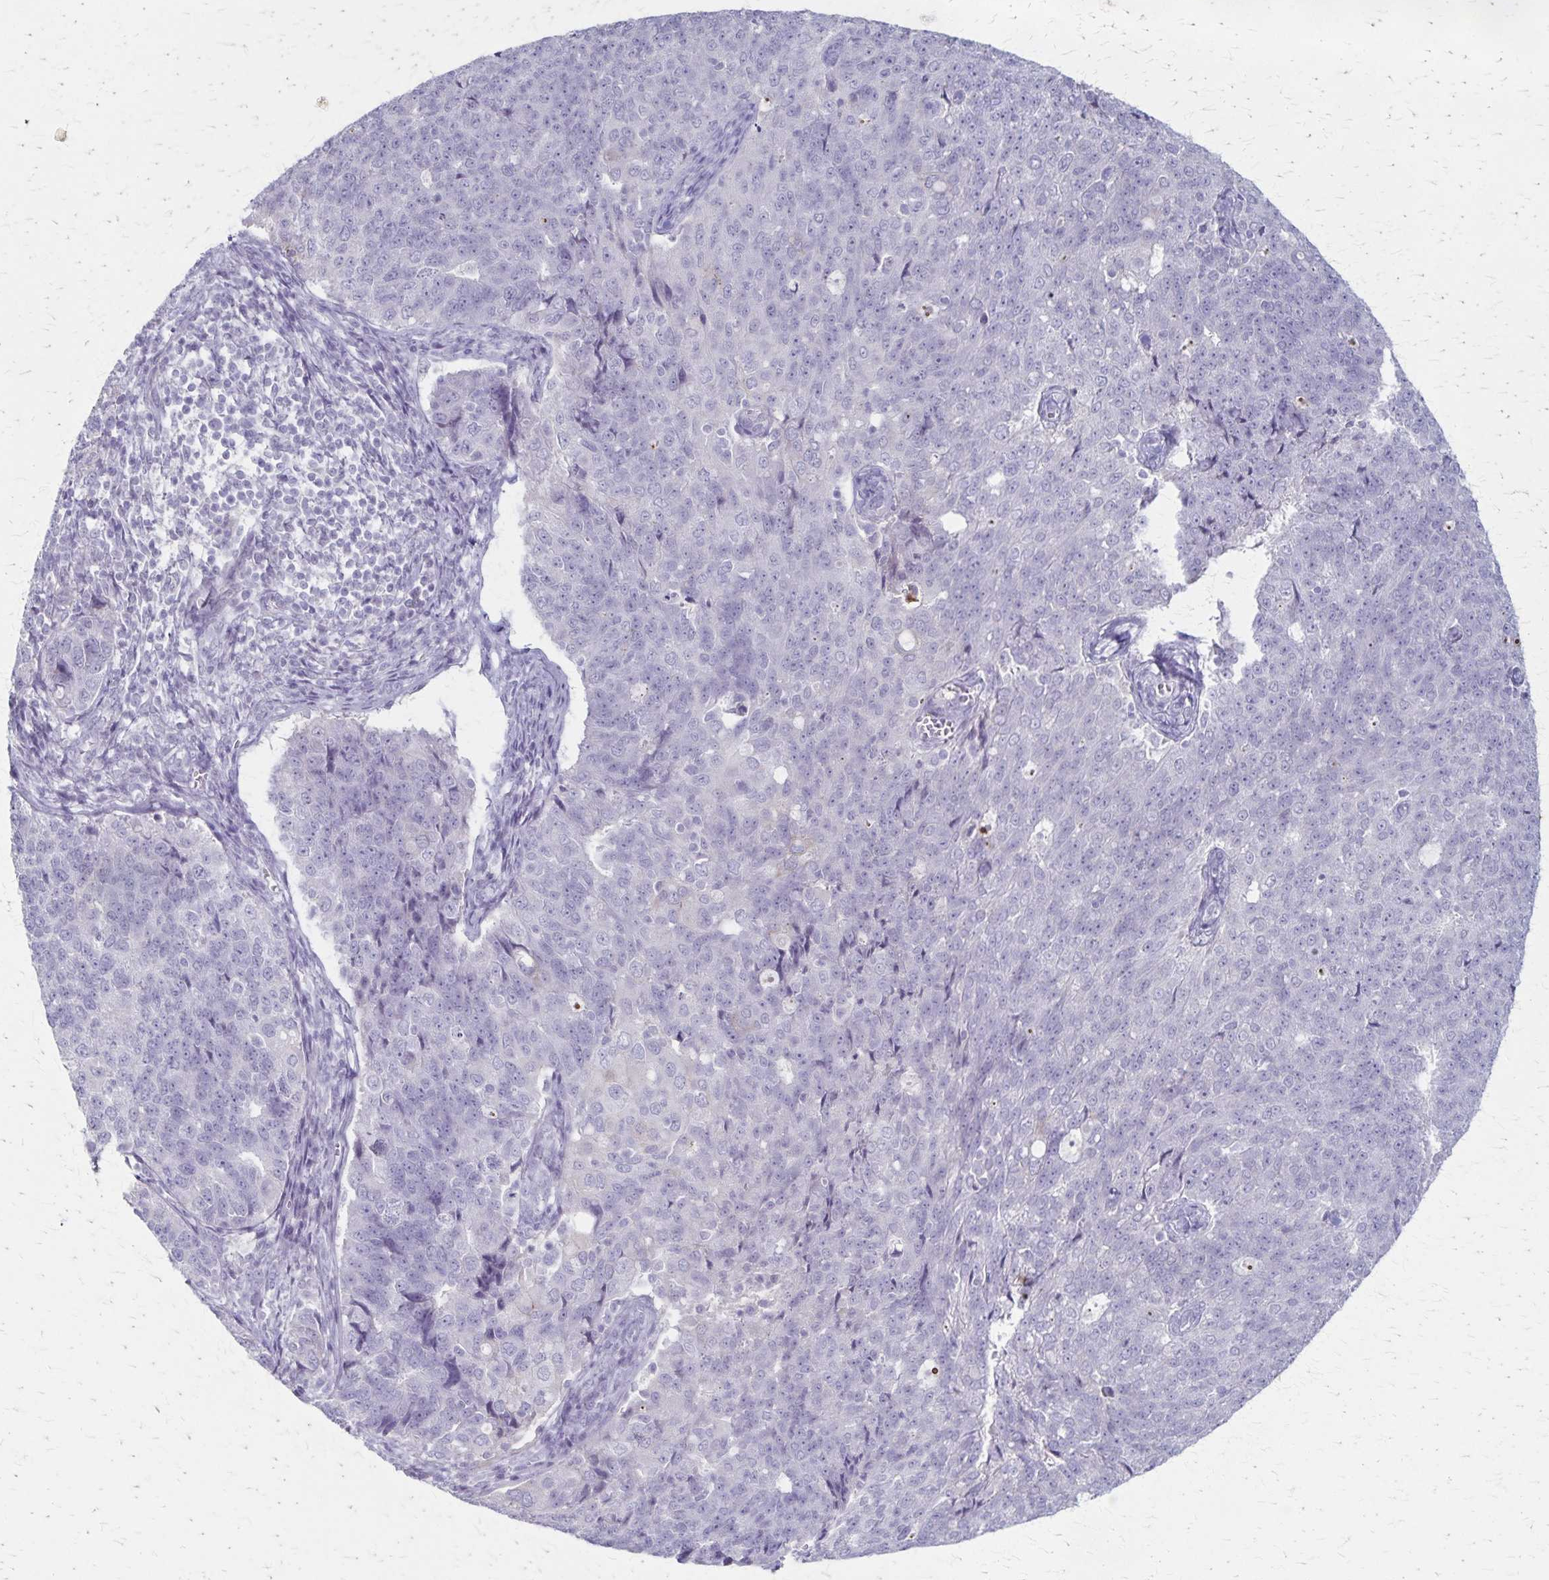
{"staining": {"intensity": "negative", "quantity": "none", "location": "none"}, "tissue": "endometrial cancer", "cell_type": "Tumor cells", "image_type": "cancer", "snomed": [{"axis": "morphology", "description": "Adenocarcinoma, NOS"}, {"axis": "topography", "description": "Endometrium"}], "caption": "Image shows no protein expression in tumor cells of endometrial cancer tissue.", "gene": "RASL10B", "patient": {"sex": "female", "age": 43}}